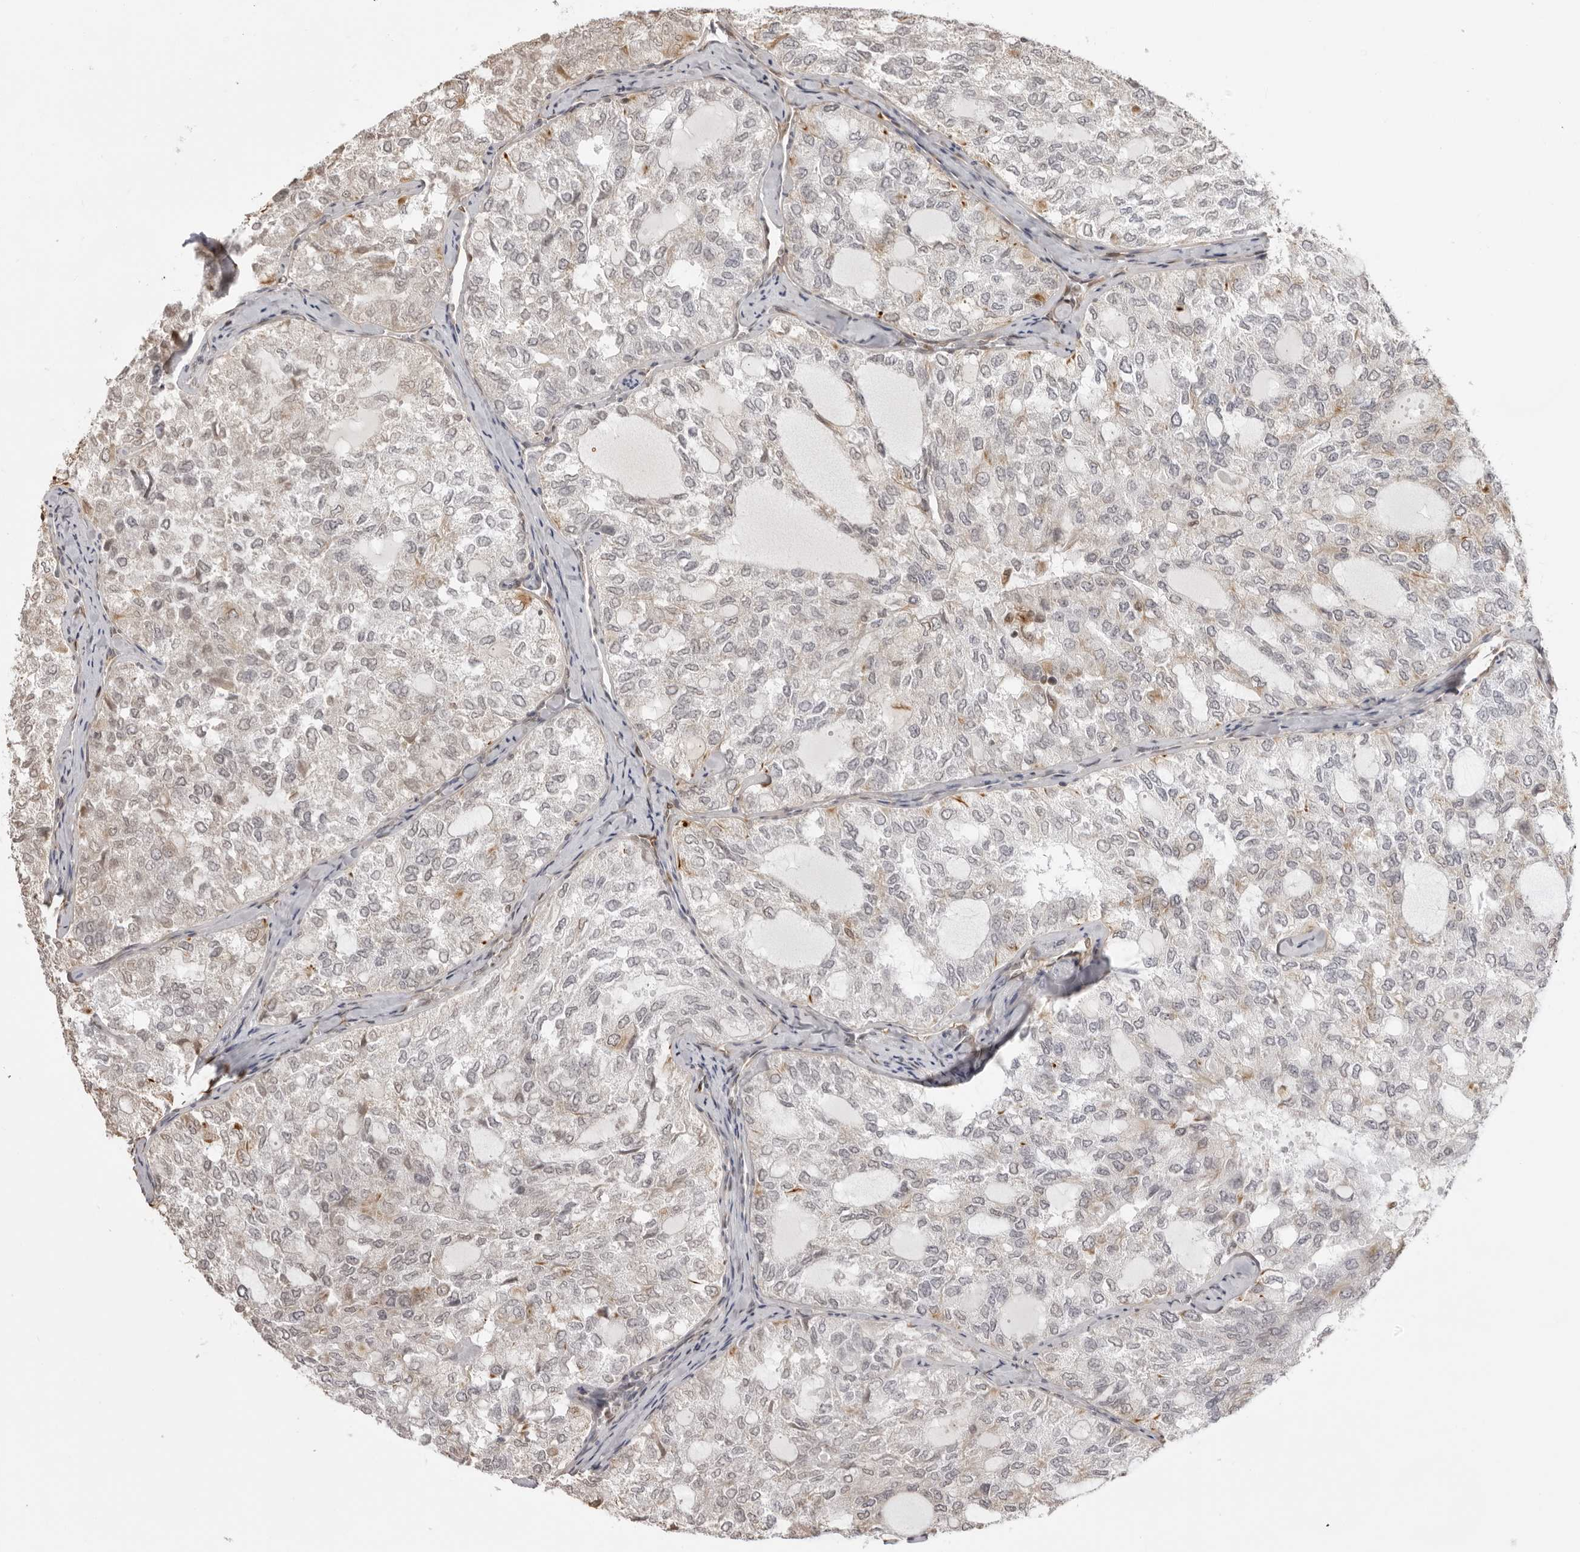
{"staining": {"intensity": "negative", "quantity": "none", "location": "none"}, "tissue": "thyroid cancer", "cell_type": "Tumor cells", "image_type": "cancer", "snomed": [{"axis": "morphology", "description": "Follicular adenoma carcinoma, NOS"}, {"axis": "topography", "description": "Thyroid gland"}], "caption": "Tumor cells are negative for brown protein staining in thyroid cancer.", "gene": "DYNLT5", "patient": {"sex": "male", "age": 75}}